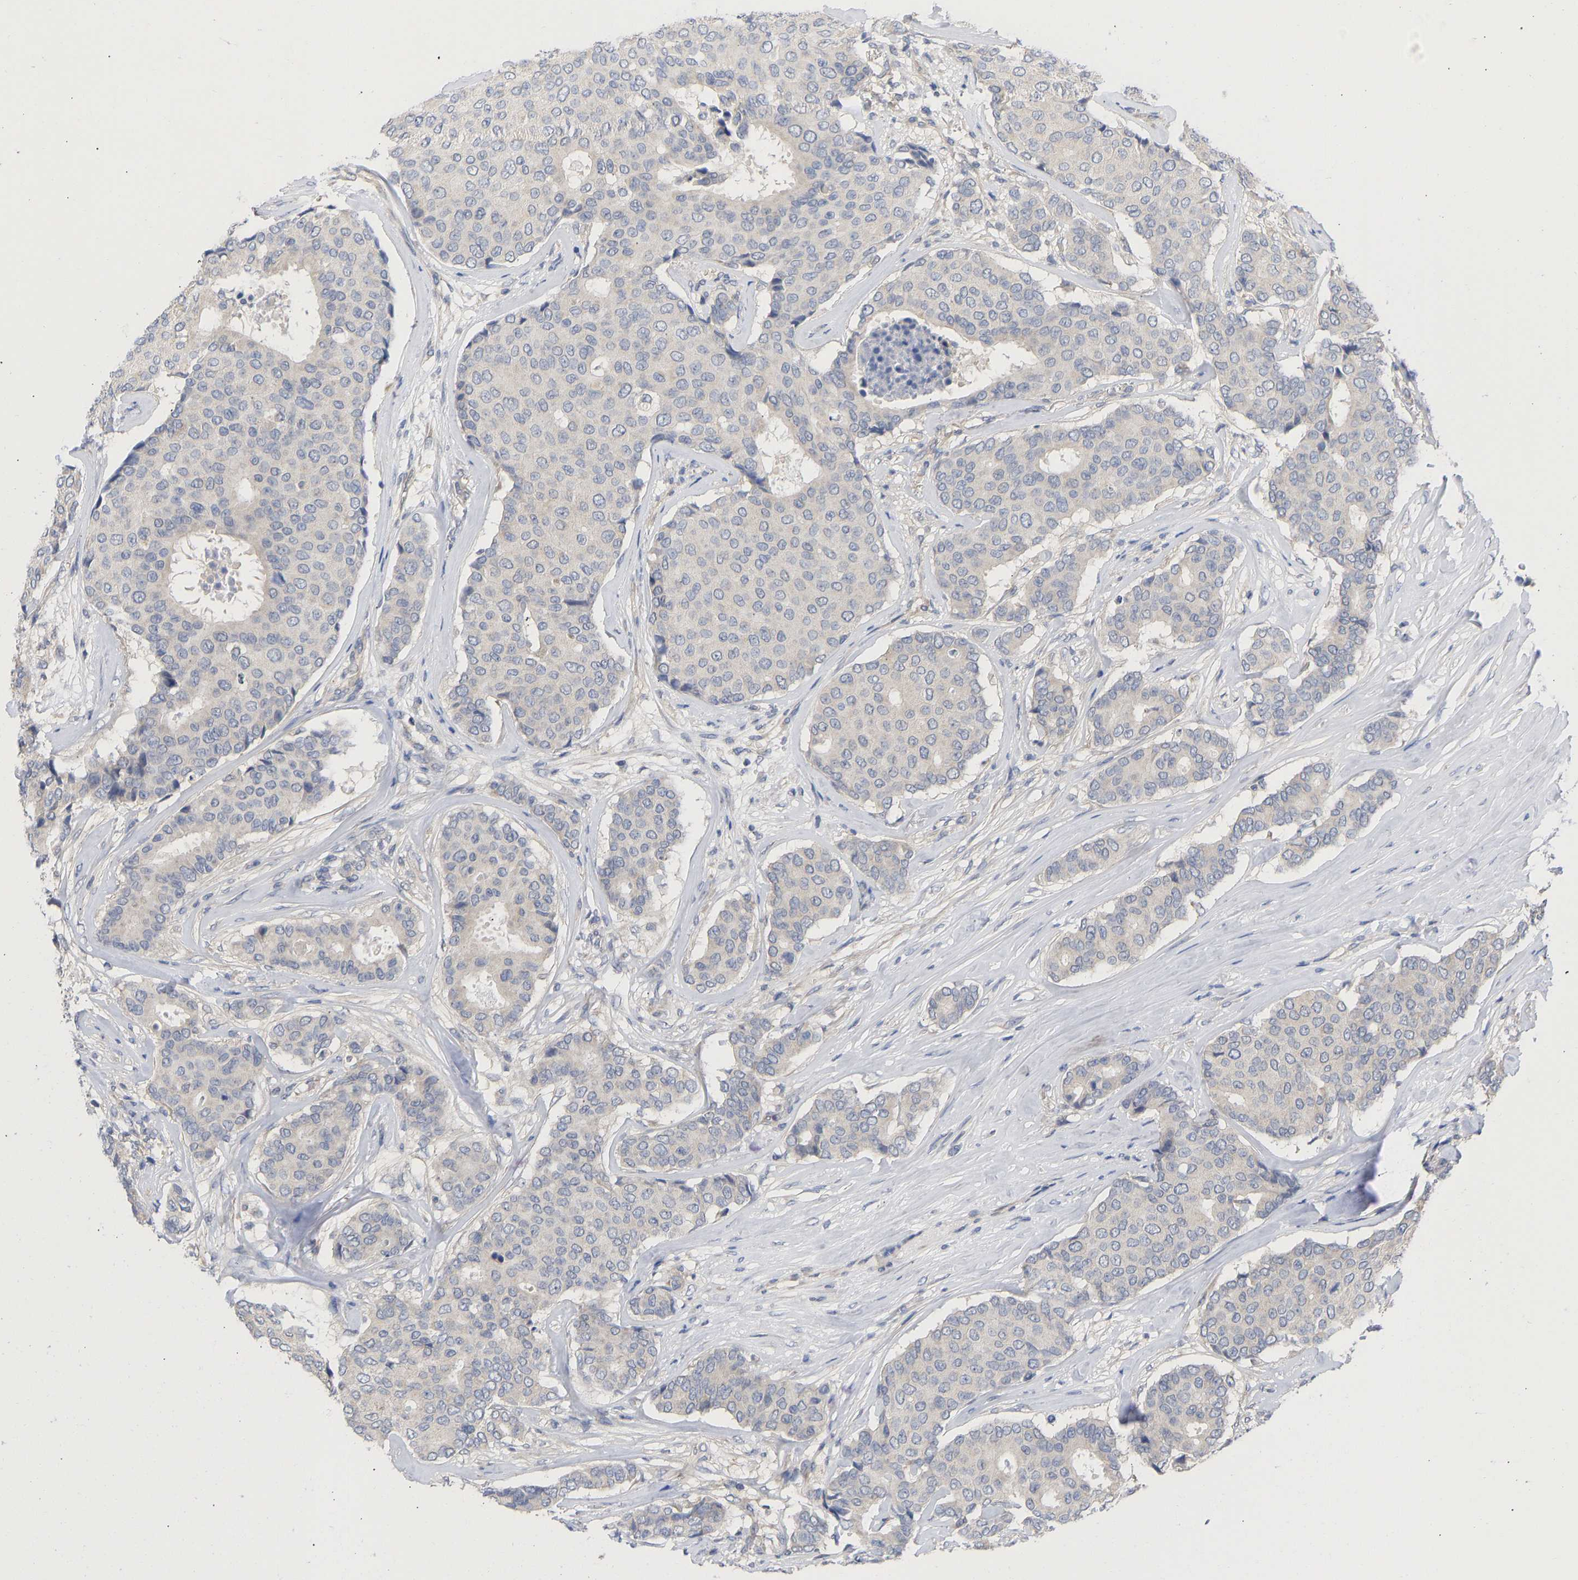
{"staining": {"intensity": "negative", "quantity": "none", "location": "none"}, "tissue": "breast cancer", "cell_type": "Tumor cells", "image_type": "cancer", "snomed": [{"axis": "morphology", "description": "Duct carcinoma"}, {"axis": "topography", "description": "Breast"}], "caption": "An immunohistochemistry (IHC) histopathology image of breast invasive ductal carcinoma is shown. There is no staining in tumor cells of breast invasive ductal carcinoma.", "gene": "MAP2K3", "patient": {"sex": "female", "age": 75}}